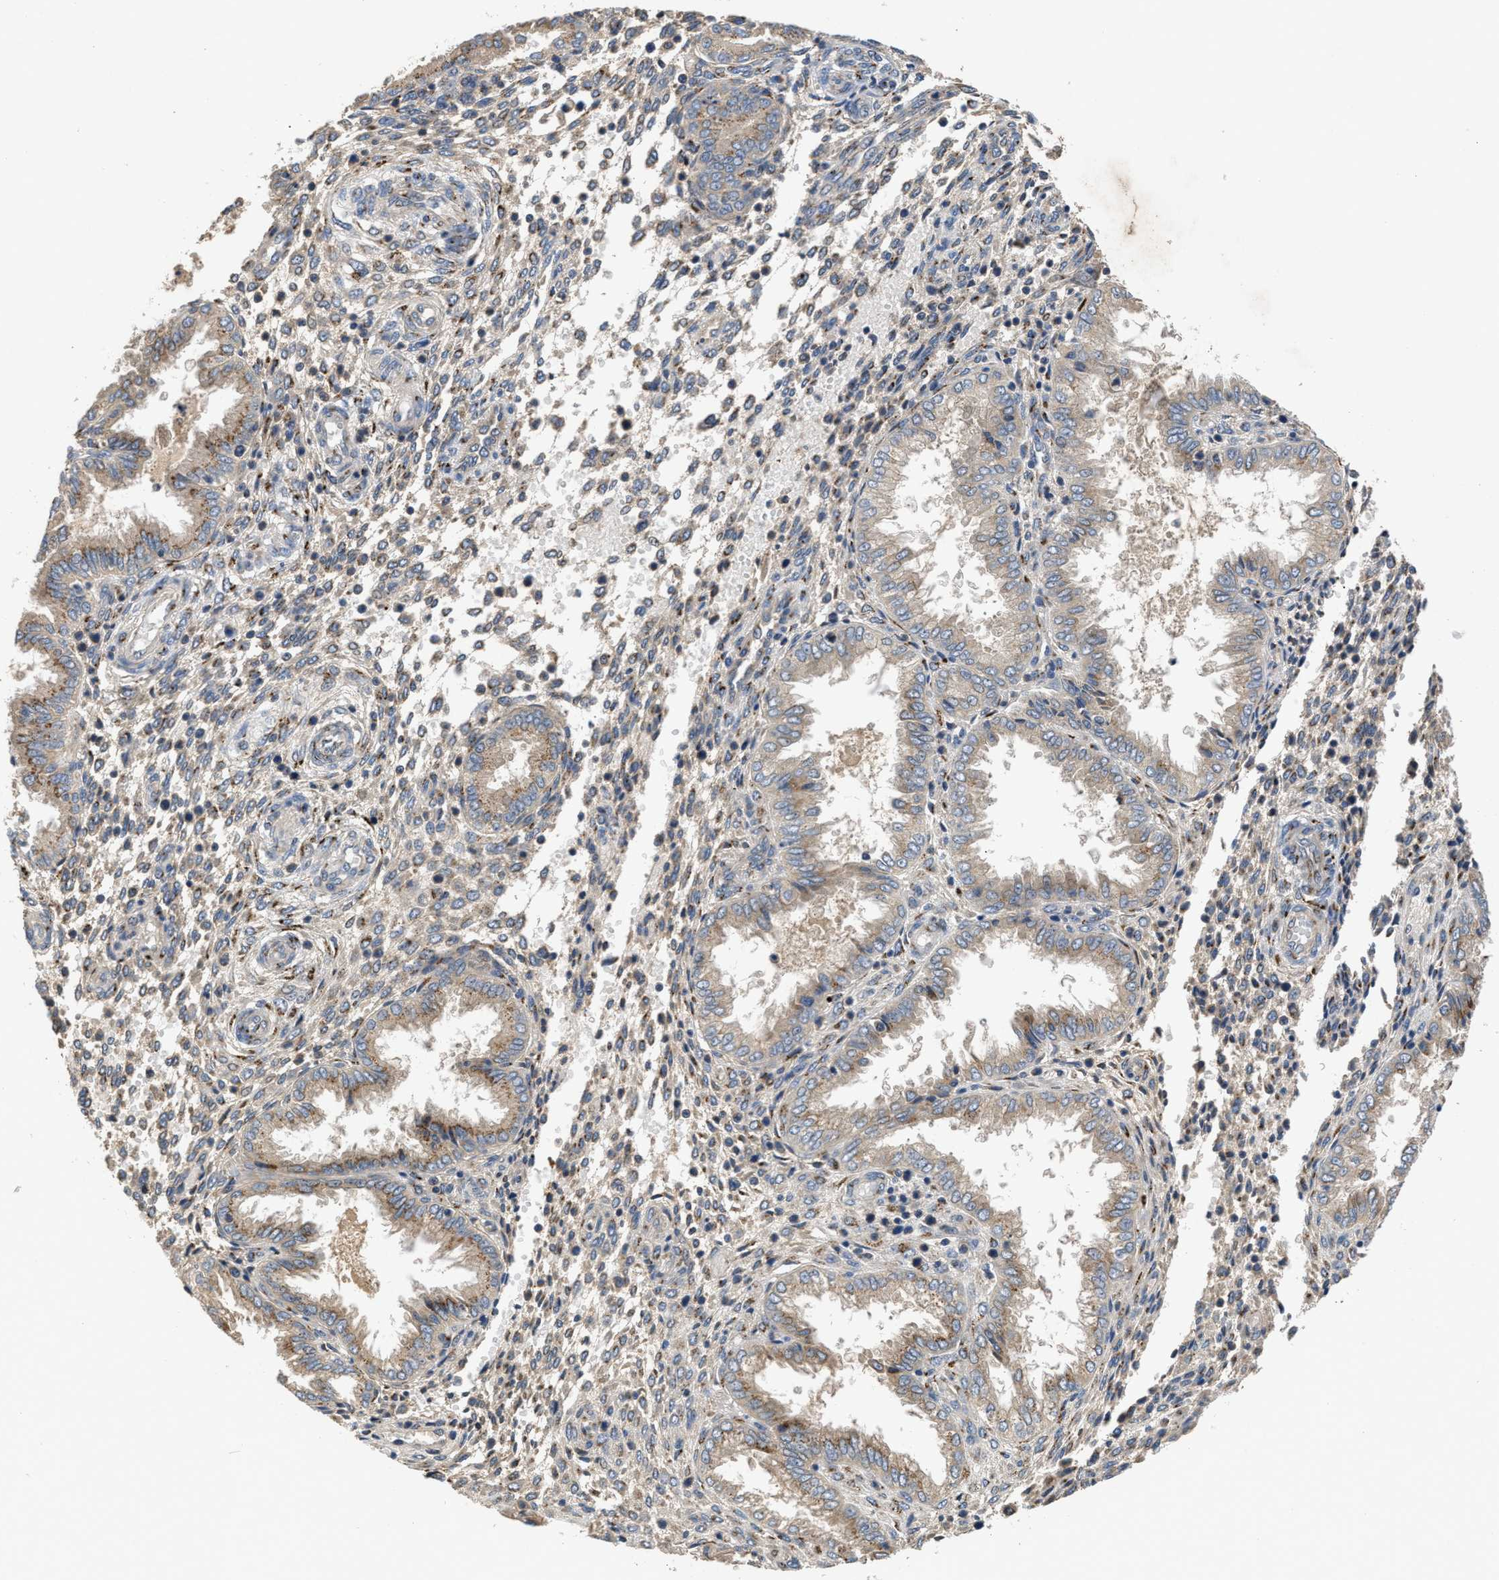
{"staining": {"intensity": "negative", "quantity": "none", "location": "none"}, "tissue": "endometrium", "cell_type": "Cells in endometrial stroma", "image_type": "normal", "snomed": [{"axis": "morphology", "description": "Normal tissue, NOS"}, {"axis": "topography", "description": "Endometrium"}], "caption": "The photomicrograph exhibits no staining of cells in endometrial stroma in normal endometrium.", "gene": "SIK2", "patient": {"sex": "female", "age": 33}}